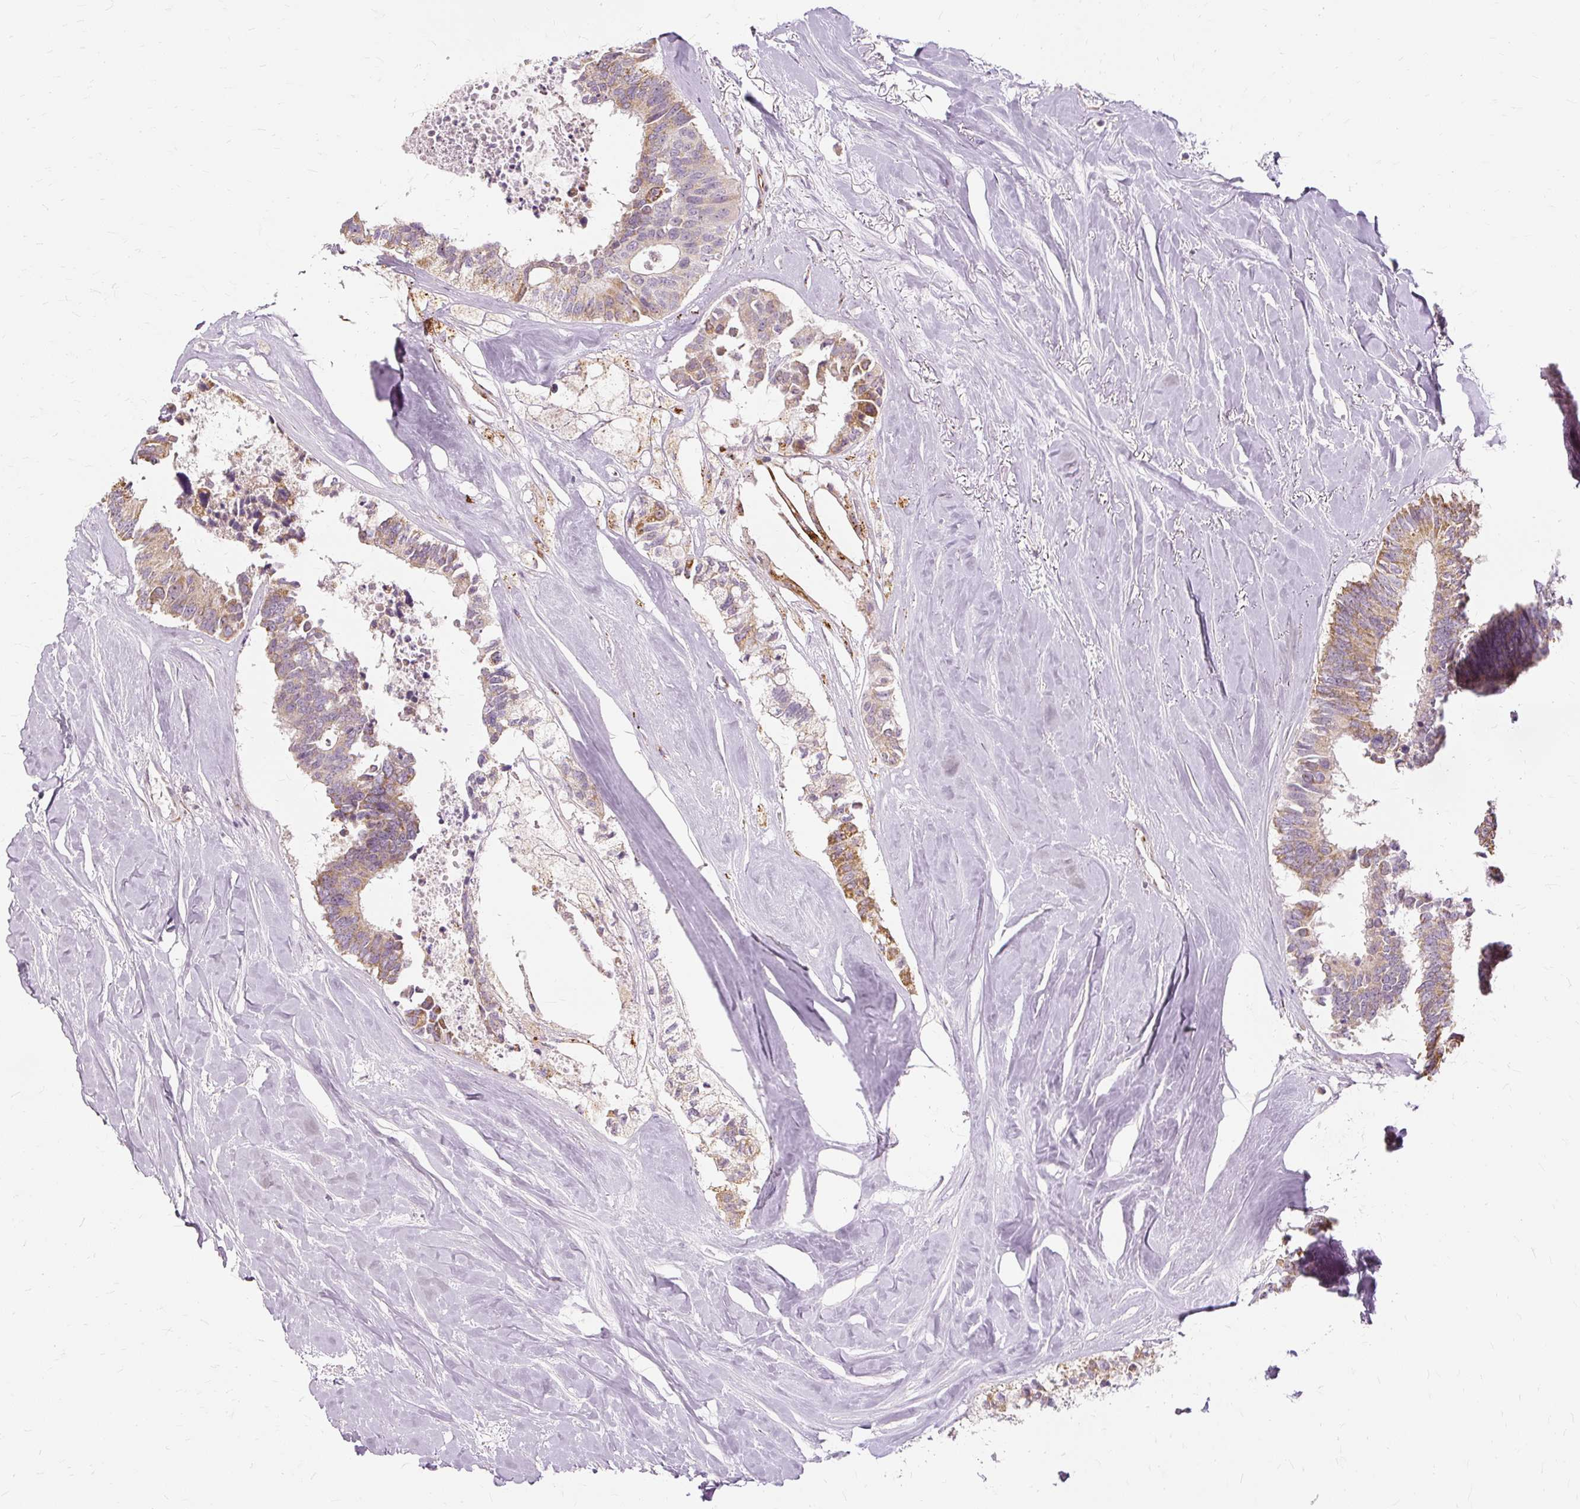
{"staining": {"intensity": "moderate", "quantity": "25%-75%", "location": "cytoplasmic/membranous"}, "tissue": "colorectal cancer", "cell_type": "Tumor cells", "image_type": "cancer", "snomed": [{"axis": "morphology", "description": "Adenocarcinoma, NOS"}, {"axis": "topography", "description": "Colon"}, {"axis": "topography", "description": "Rectum"}], "caption": "Brown immunohistochemical staining in colorectal cancer demonstrates moderate cytoplasmic/membranous positivity in approximately 25%-75% of tumor cells.", "gene": "MMACHC", "patient": {"sex": "male", "age": 57}}